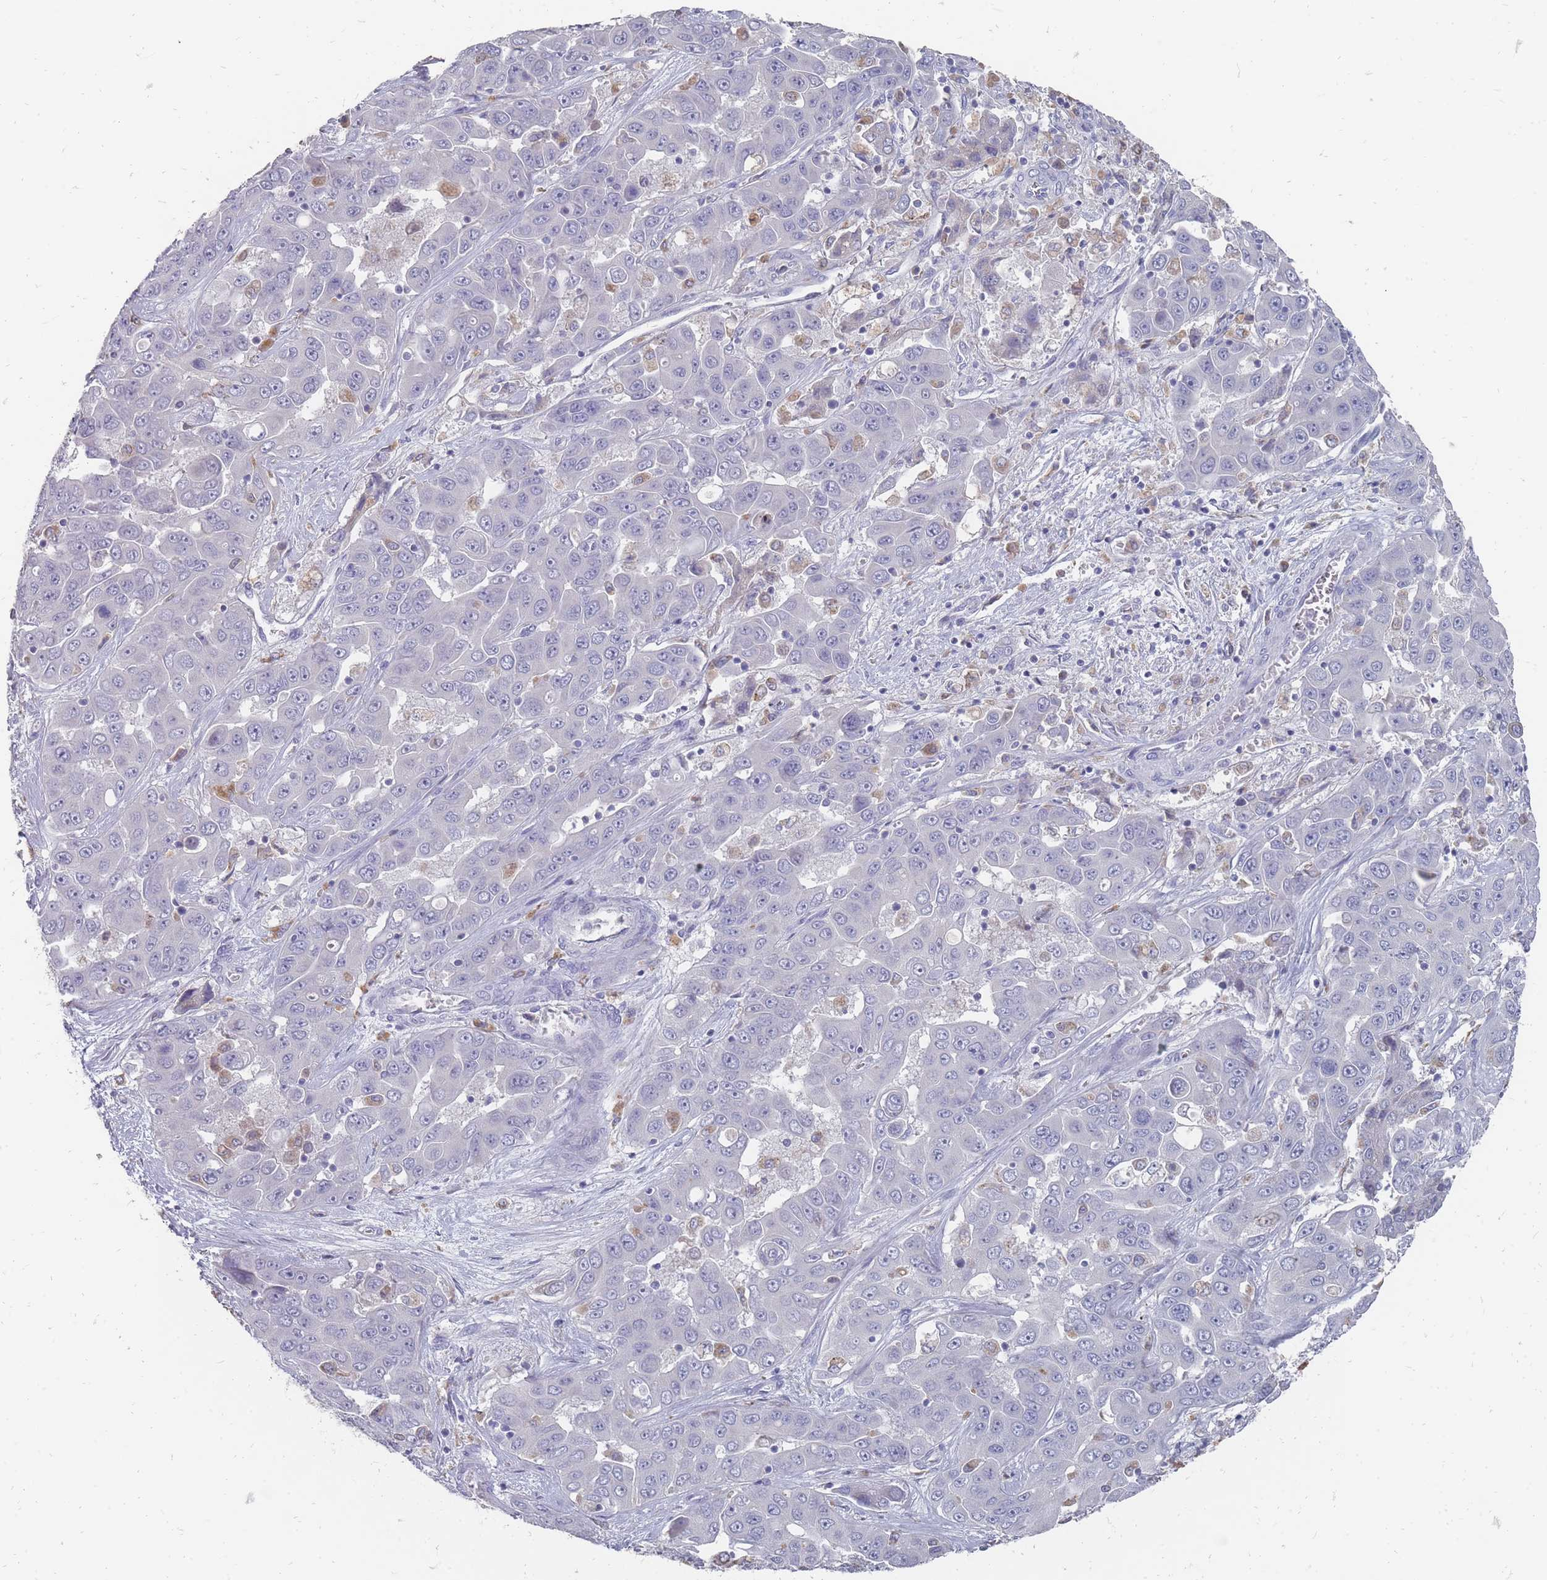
{"staining": {"intensity": "negative", "quantity": "none", "location": "none"}, "tissue": "liver cancer", "cell_type": "Tumor cells", "image_type": "cancer", "snomed": [{"axis": "morphology", "description": "Cholangiocarcinoma"}, {"axis": "topography", "description": "Liver"}], "caption": "IHC image of neoplastic tissue: cholangiocarcinoma (liver) stained with DAB (3,3'-diaminobenzidine) shows no significant protein staining in tumor cells.", "gene": "OTULINL", "patient": {"sex": "female", "age": 52}}